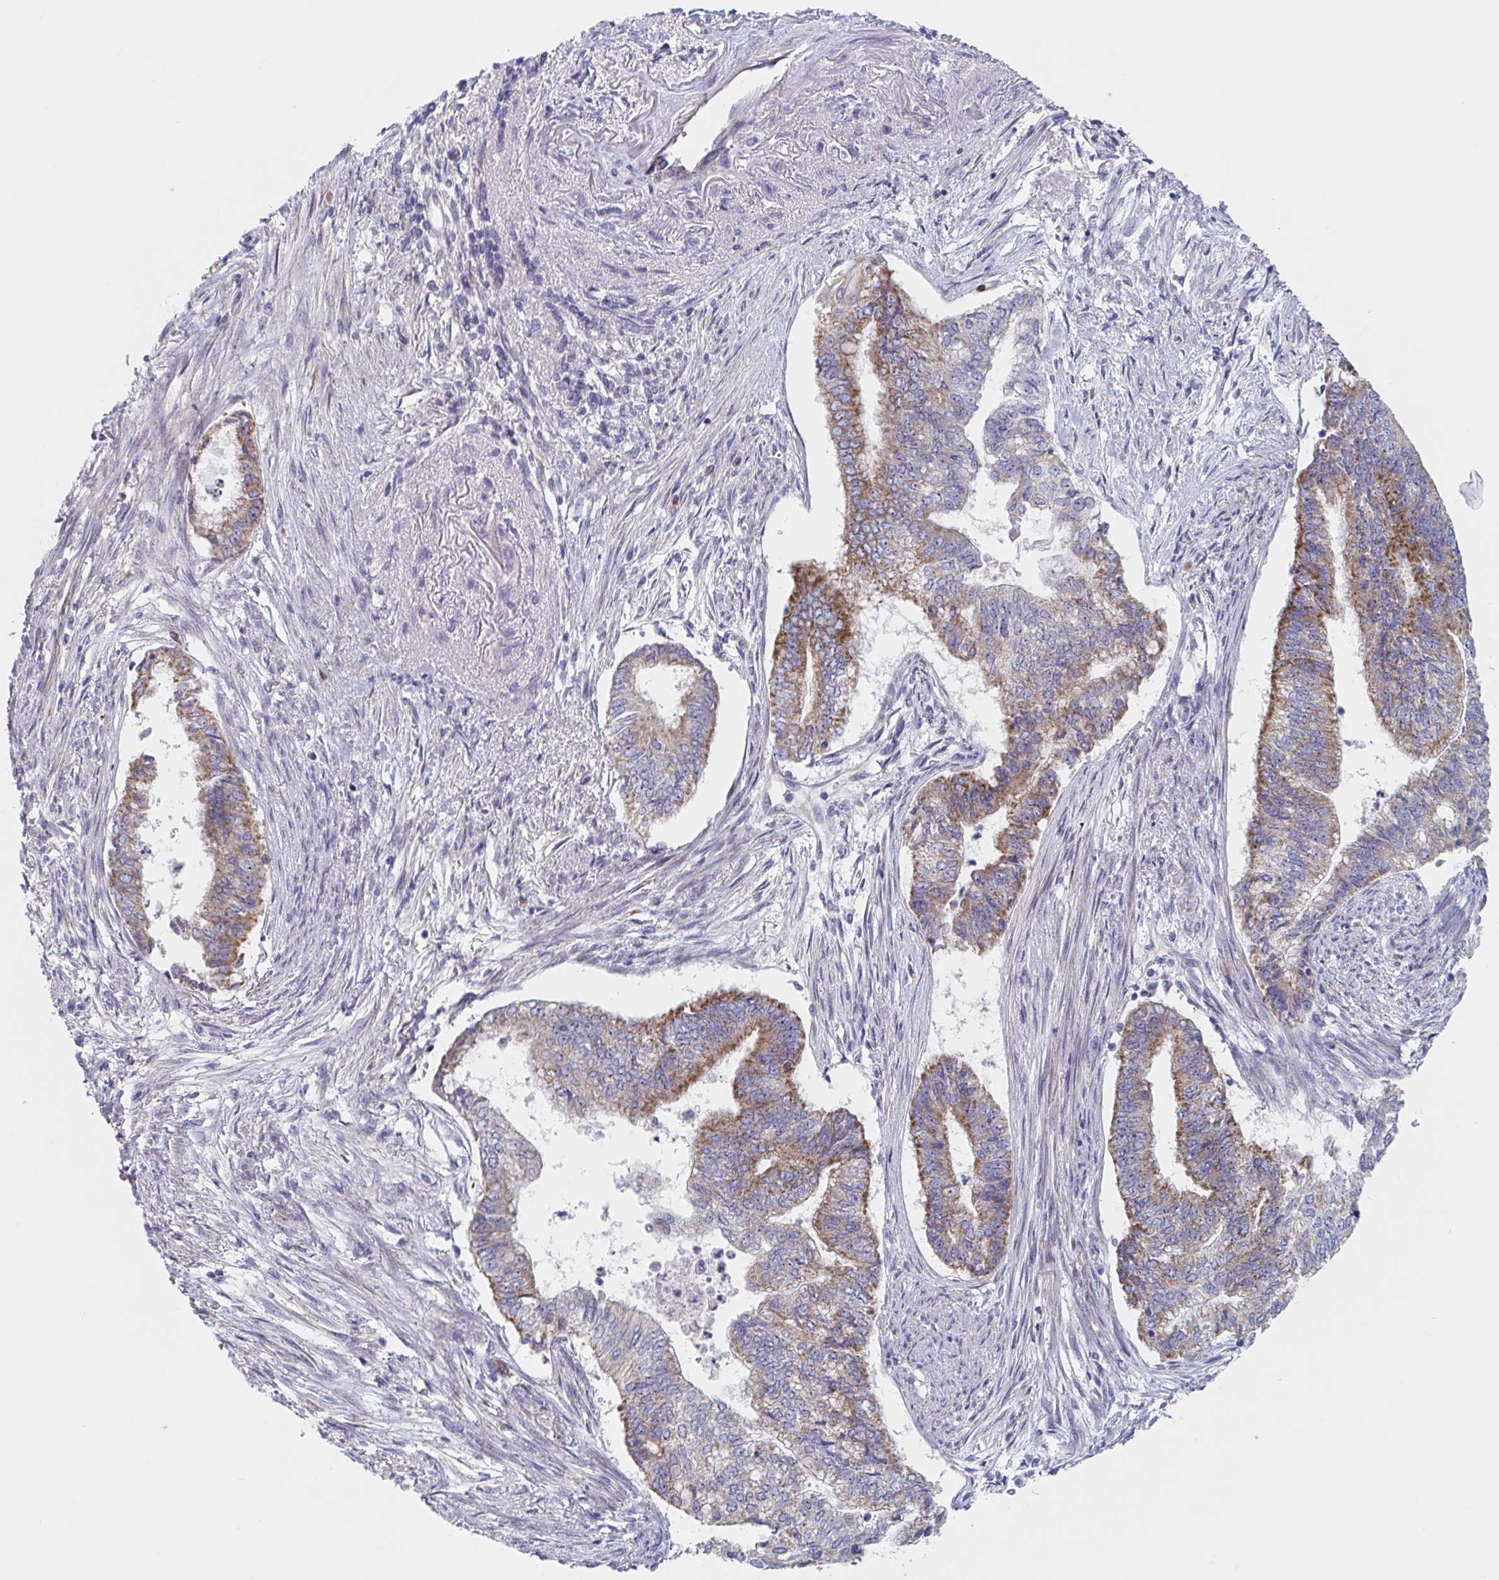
{"staining": {"intensity": "moderate", "quantity": "25%-75%", "location": "cytoplasmic/membranous"}, "tissue": "endometrial cancer", "cell_type": "Tumor cells", "image_type": "cancer", "snomed": [{"axis": "morphology", "description": "Adenocarcinoma, NOS"}, {"axis": "topography", "description": "Endometrium"}], "caption": "Immunohistochemical staining of adenocarcinoma (endometrial) exhibits moderate cytoplasmic/membranous protein staining in about 25%-75% of tumor cells. (Brightfield microscopy of DAB IHC at high magnification).", "gene": "MRPL53", "patient": {"sex": "female", "age": 65}}